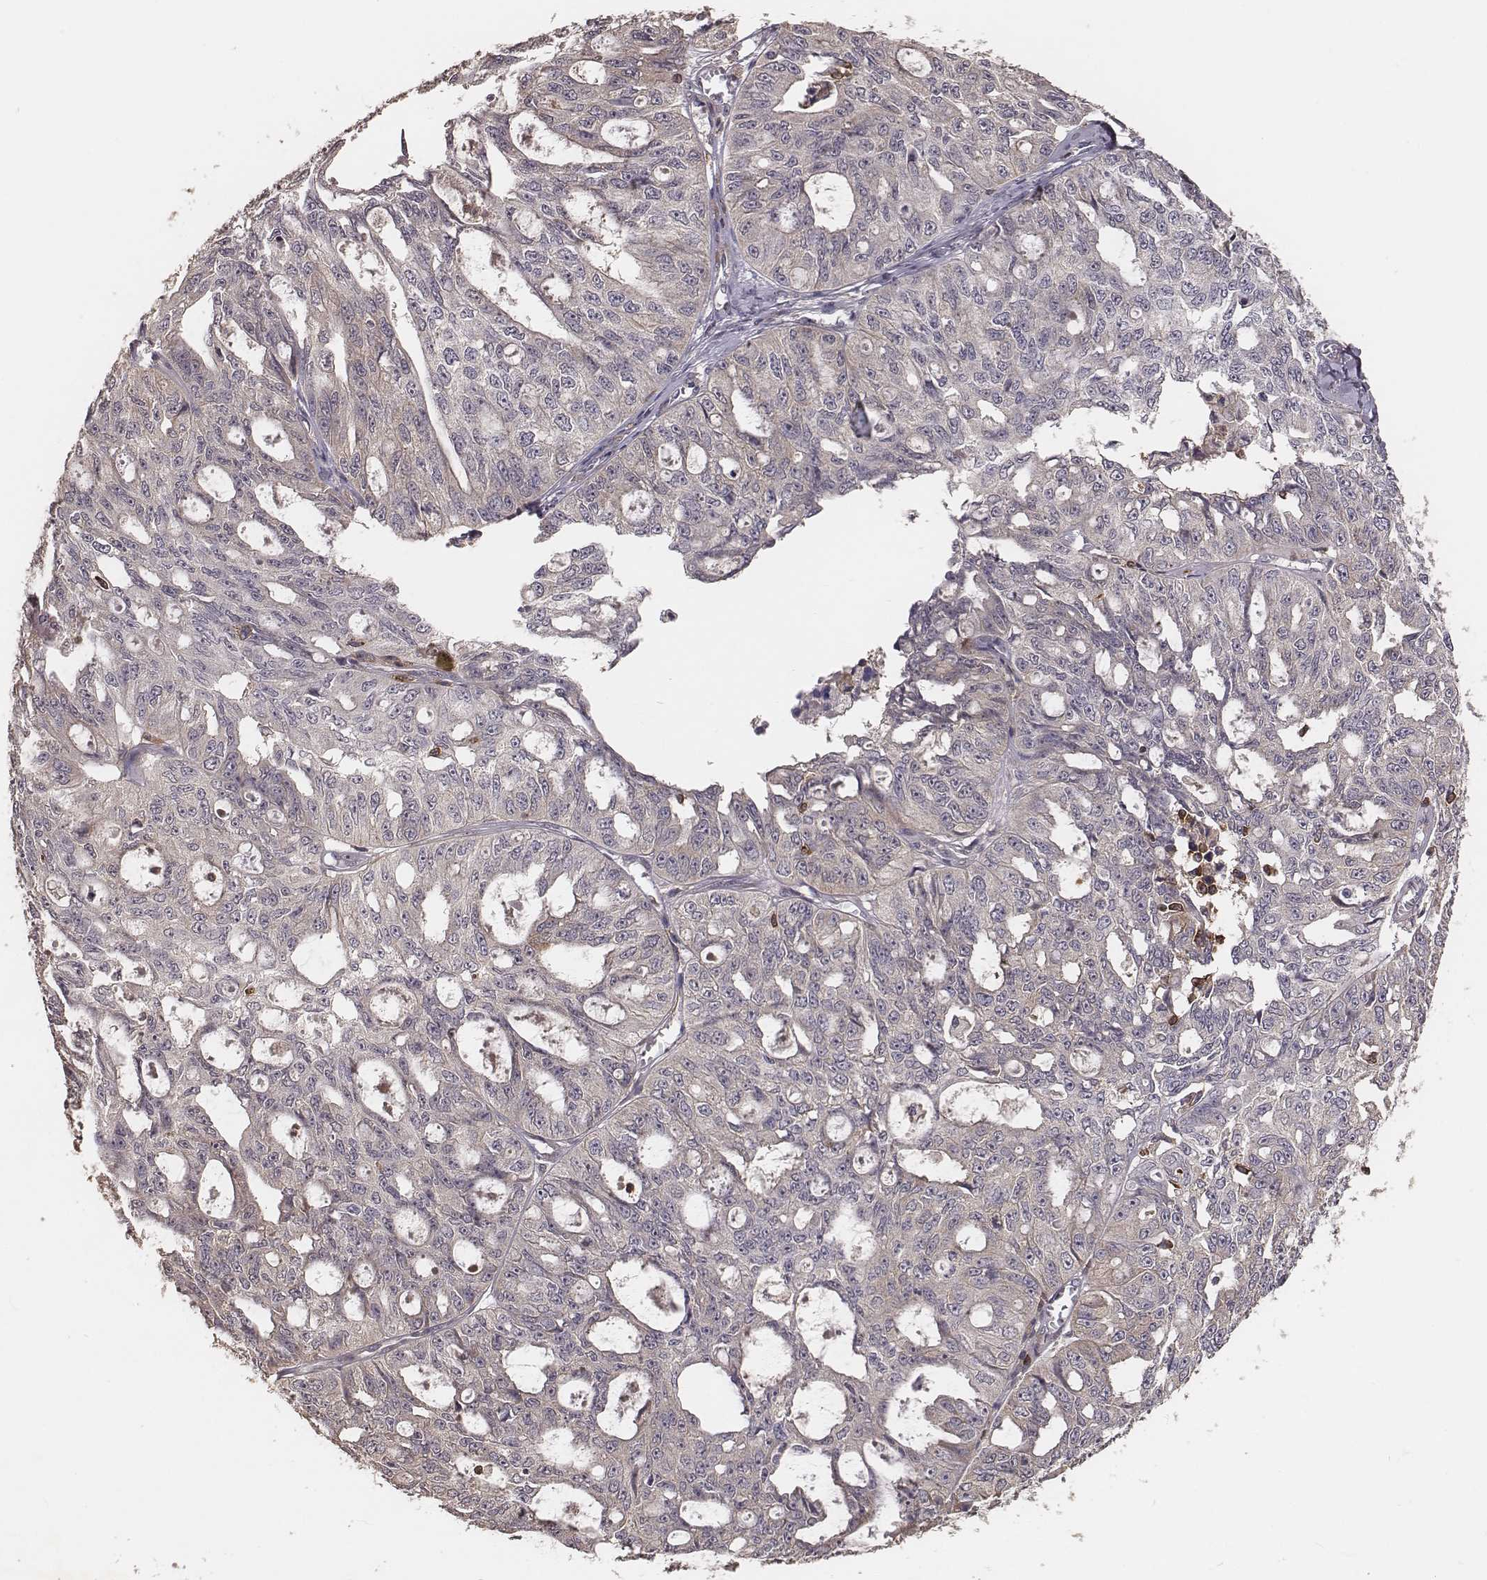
{"staining": {"intensity": "negative", "quantity": "none", "location": "none"}, "tissue": "ovarian cancer", "cell_type": "Tumor cells", "image_type": "cancer", "snomed": [{"axis": "morphology", "description": "Carcinoma, endometroid"}, {"axis": "topography", "description": "Ovary"}], "caption": "Immunohistochemical staining of endometroid carcinoma (ovarian) displays no significant positivity in tumor cells.", "gene": "PILRA", "patient": {"sex": "female", "age": 65}}